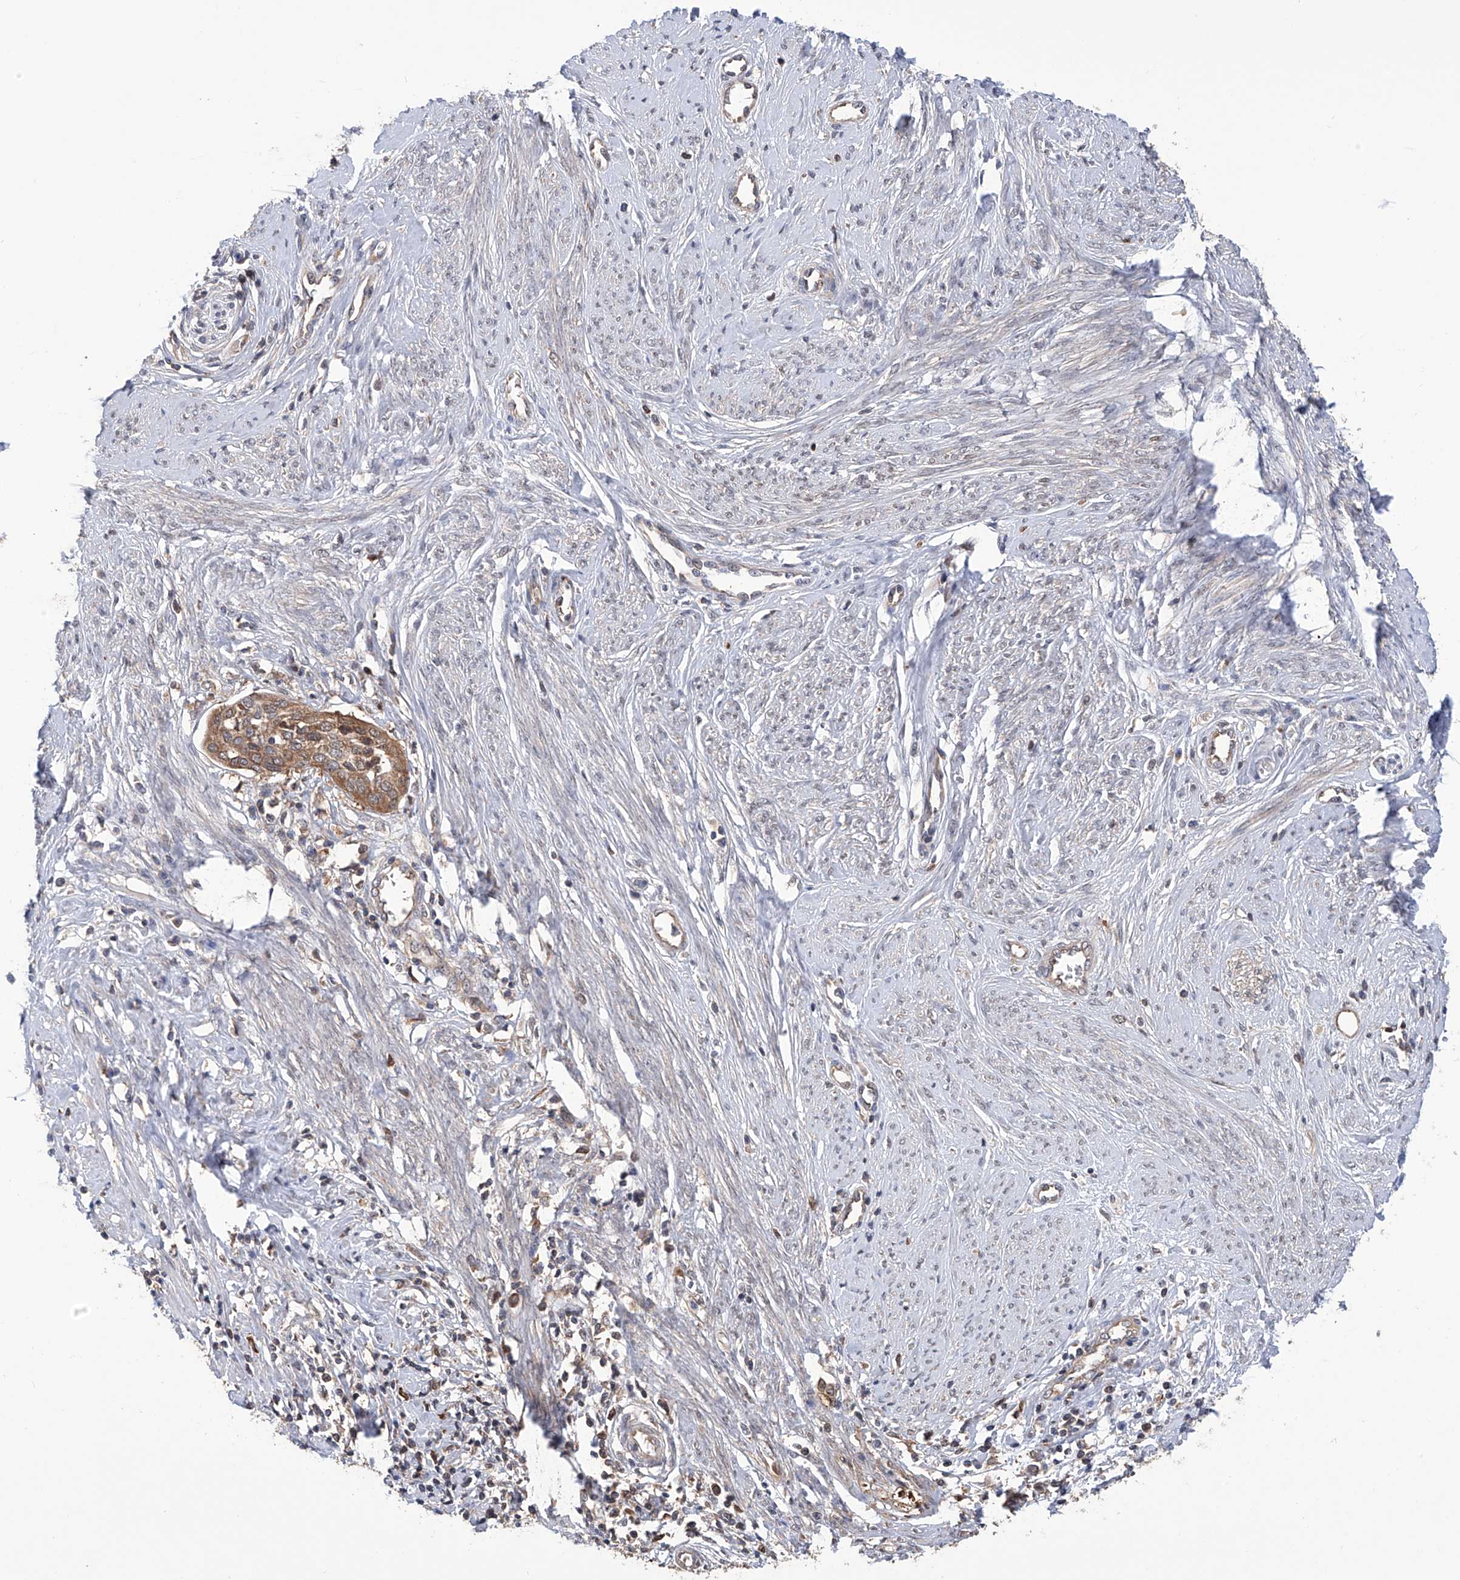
{"staining": {"intensity": "moderate", "quantity": ">75%", "location": "cytoplasmic/membranous"}, "tissue": "cervical cancer", "cell_type": "Tumor cells", "image_type": "cancer", "snomed": [{"axis": "morphology", "description": "Squamous cell carcinoma, NOS"}, {"axis": "topography", "description": "Cervix"}], "caption": "Immunohistochemistry (IHC) histopathology image of human cervical cancer stained for a protein (brown), which exhibits medium levels of moderate cytoplasmic/membranous expression in approximately >75% of tumor cells.", "gene": "NUDT17", "patient": {"sex": "female", "age": 37}}